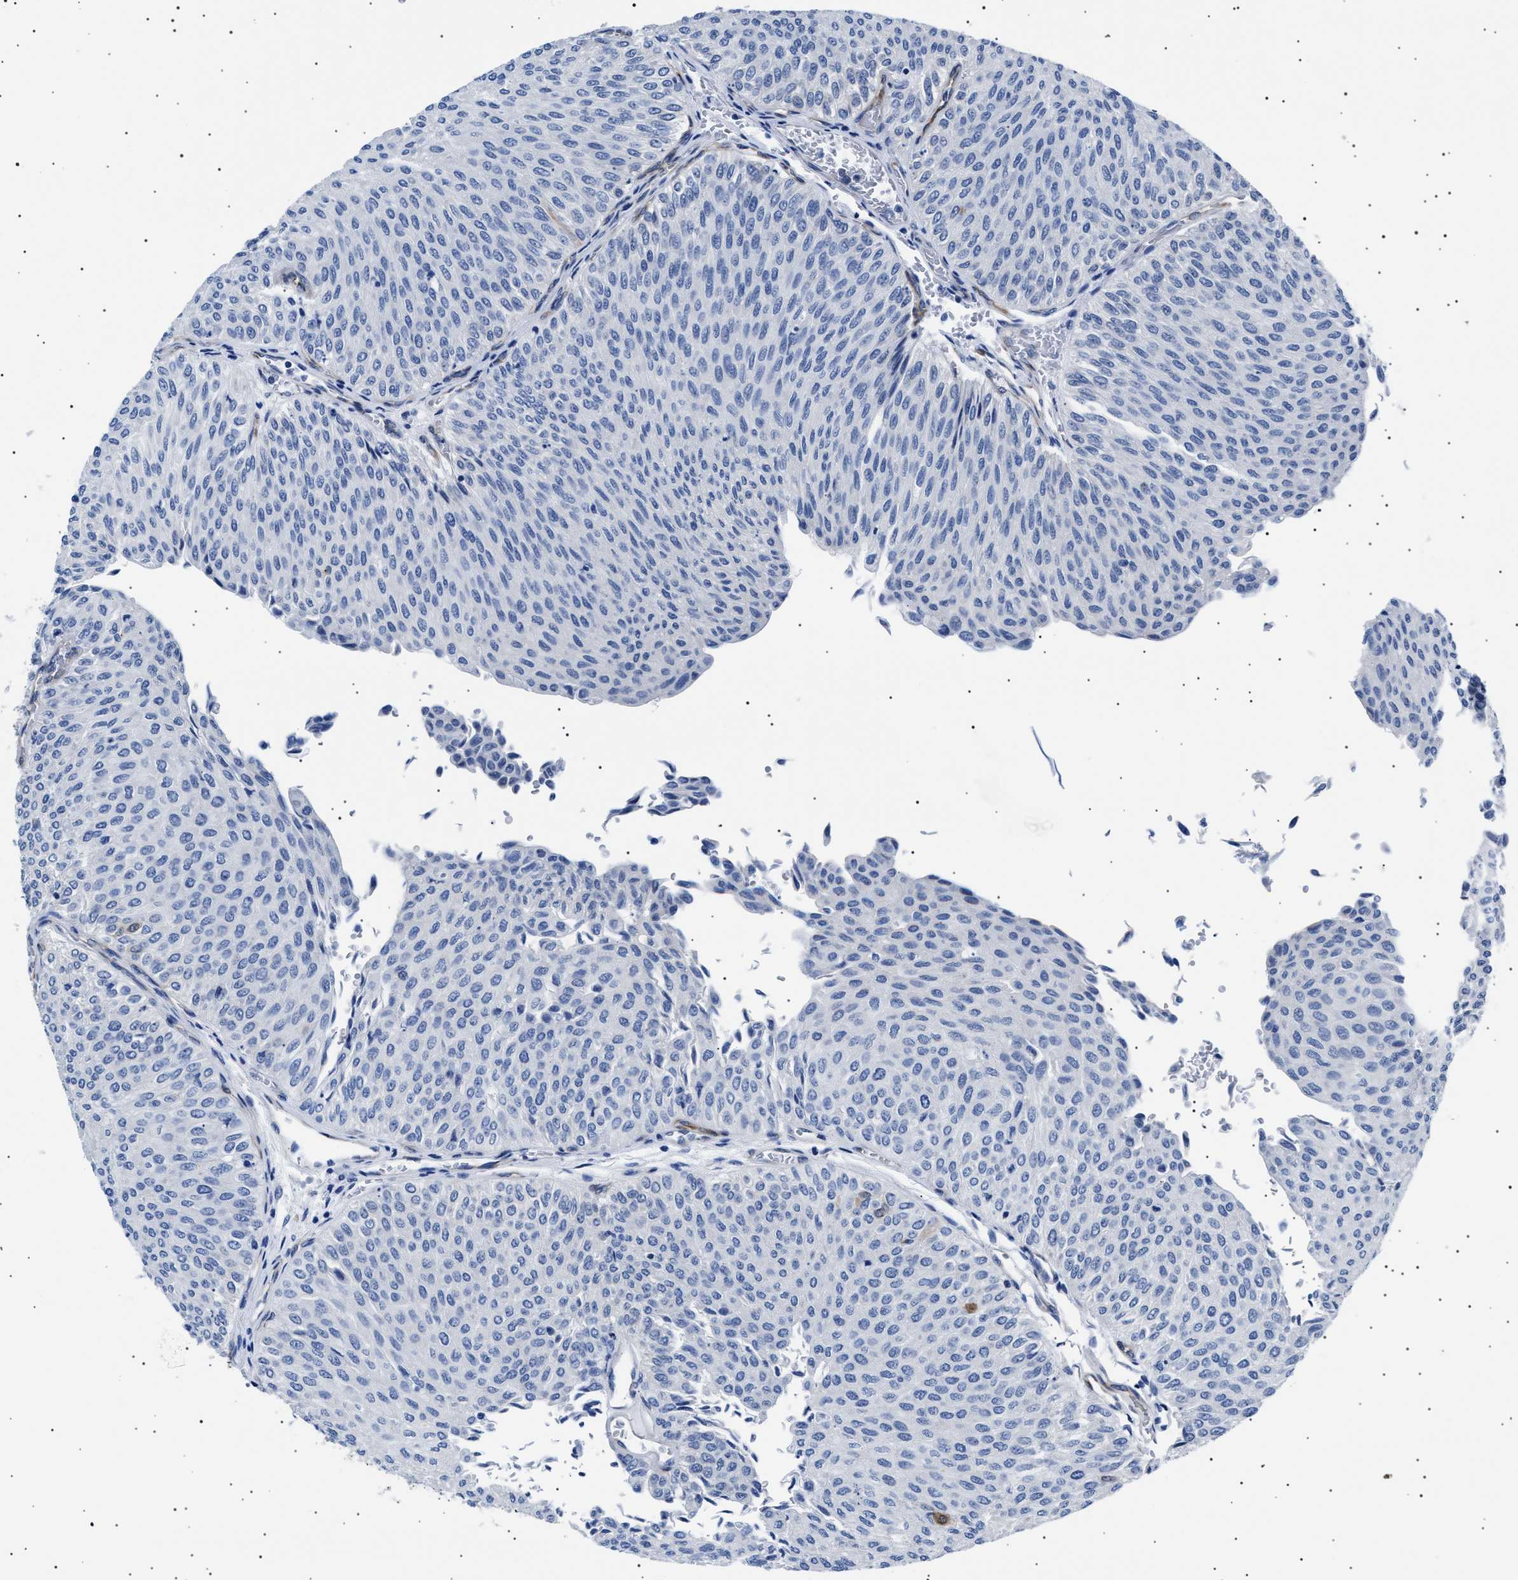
{"staining": {"intensity": "negative", "quantity": "none", "location": "none"}, "tissue": "urothelial cancer", "cell_type": "Tumor cells", "image_type": "cancer", "snomed": [{"axis": "morphology", "description": "Urothelial carcinoma, Low grade"}, {"axis": "topography", "description": "Urinary bladder"}], "caption": "DAB (3,3'-diaminobenzidine) immunohistochemical staining of low-grade urothelial carcinoma shows no significant positivity in tumor cells. (DAB (3,3'-diaminobenzidine) immunohistochemistry (IHC) visualized using brightfield microscopy, high magnification).", "gene": "HEMGN", "patient": {"sex": "male", "age": 78}}